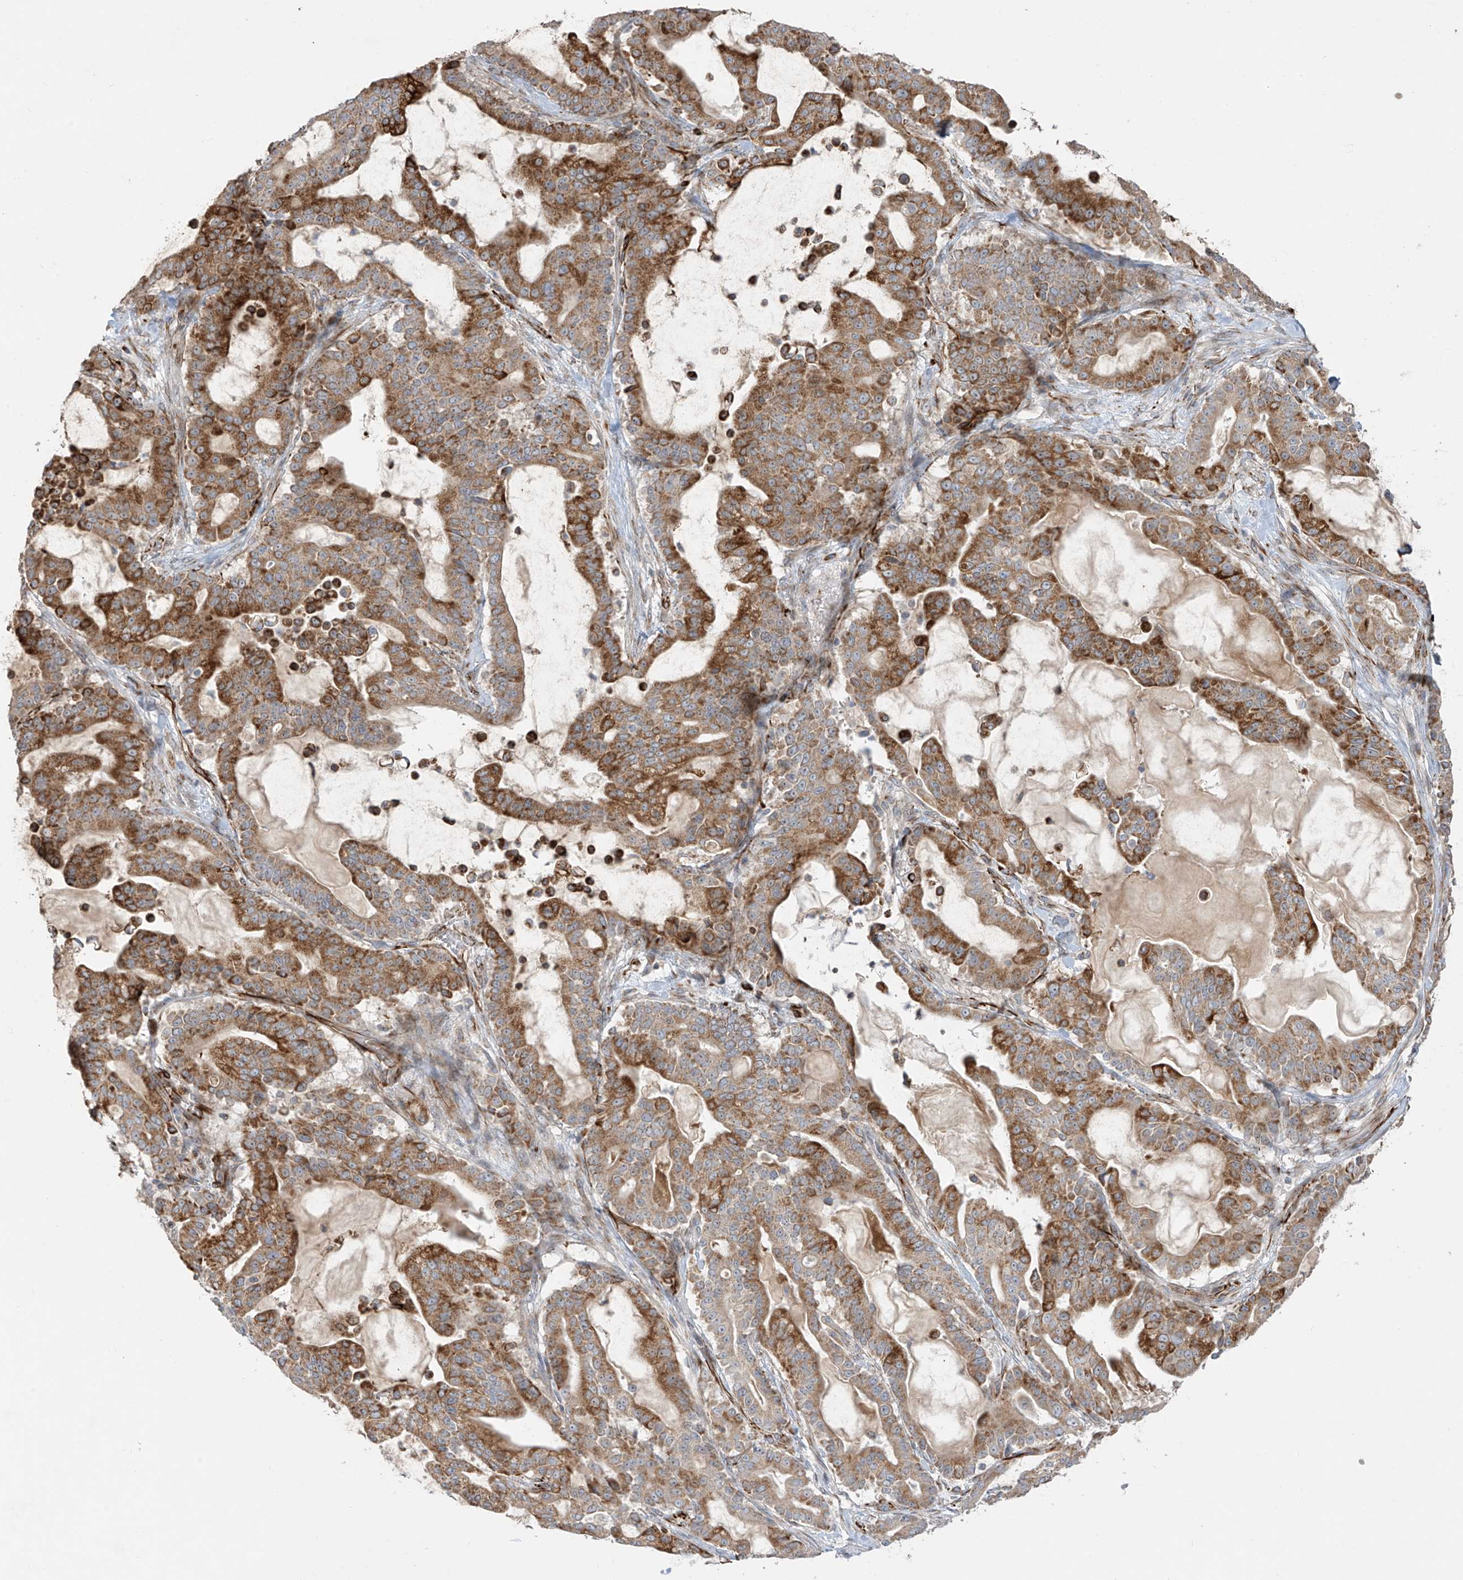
{"staining": {"intensity": "moderate", "quantity": ">75%", "location": "cytoplasmic/membranous"}, "tissue": "pancreatic cancer", "cell_type": "Tumor cells", "image_type": "cancer", "snomed": [{"axis": "morphology", "description": "Adenocarcinoma, NOS"}, {"axis": "topography", "description": "Pancreas"}], "caption": "Pancreatic cancer (adenocarcinoma) tissue reveals moderate cytoplasmic/membranous positivity in about >75% of tumor cells, visualized by immunohistochemistry.", "gene": "DCDC2", "patient": {"sex": "male", "age": 63}}